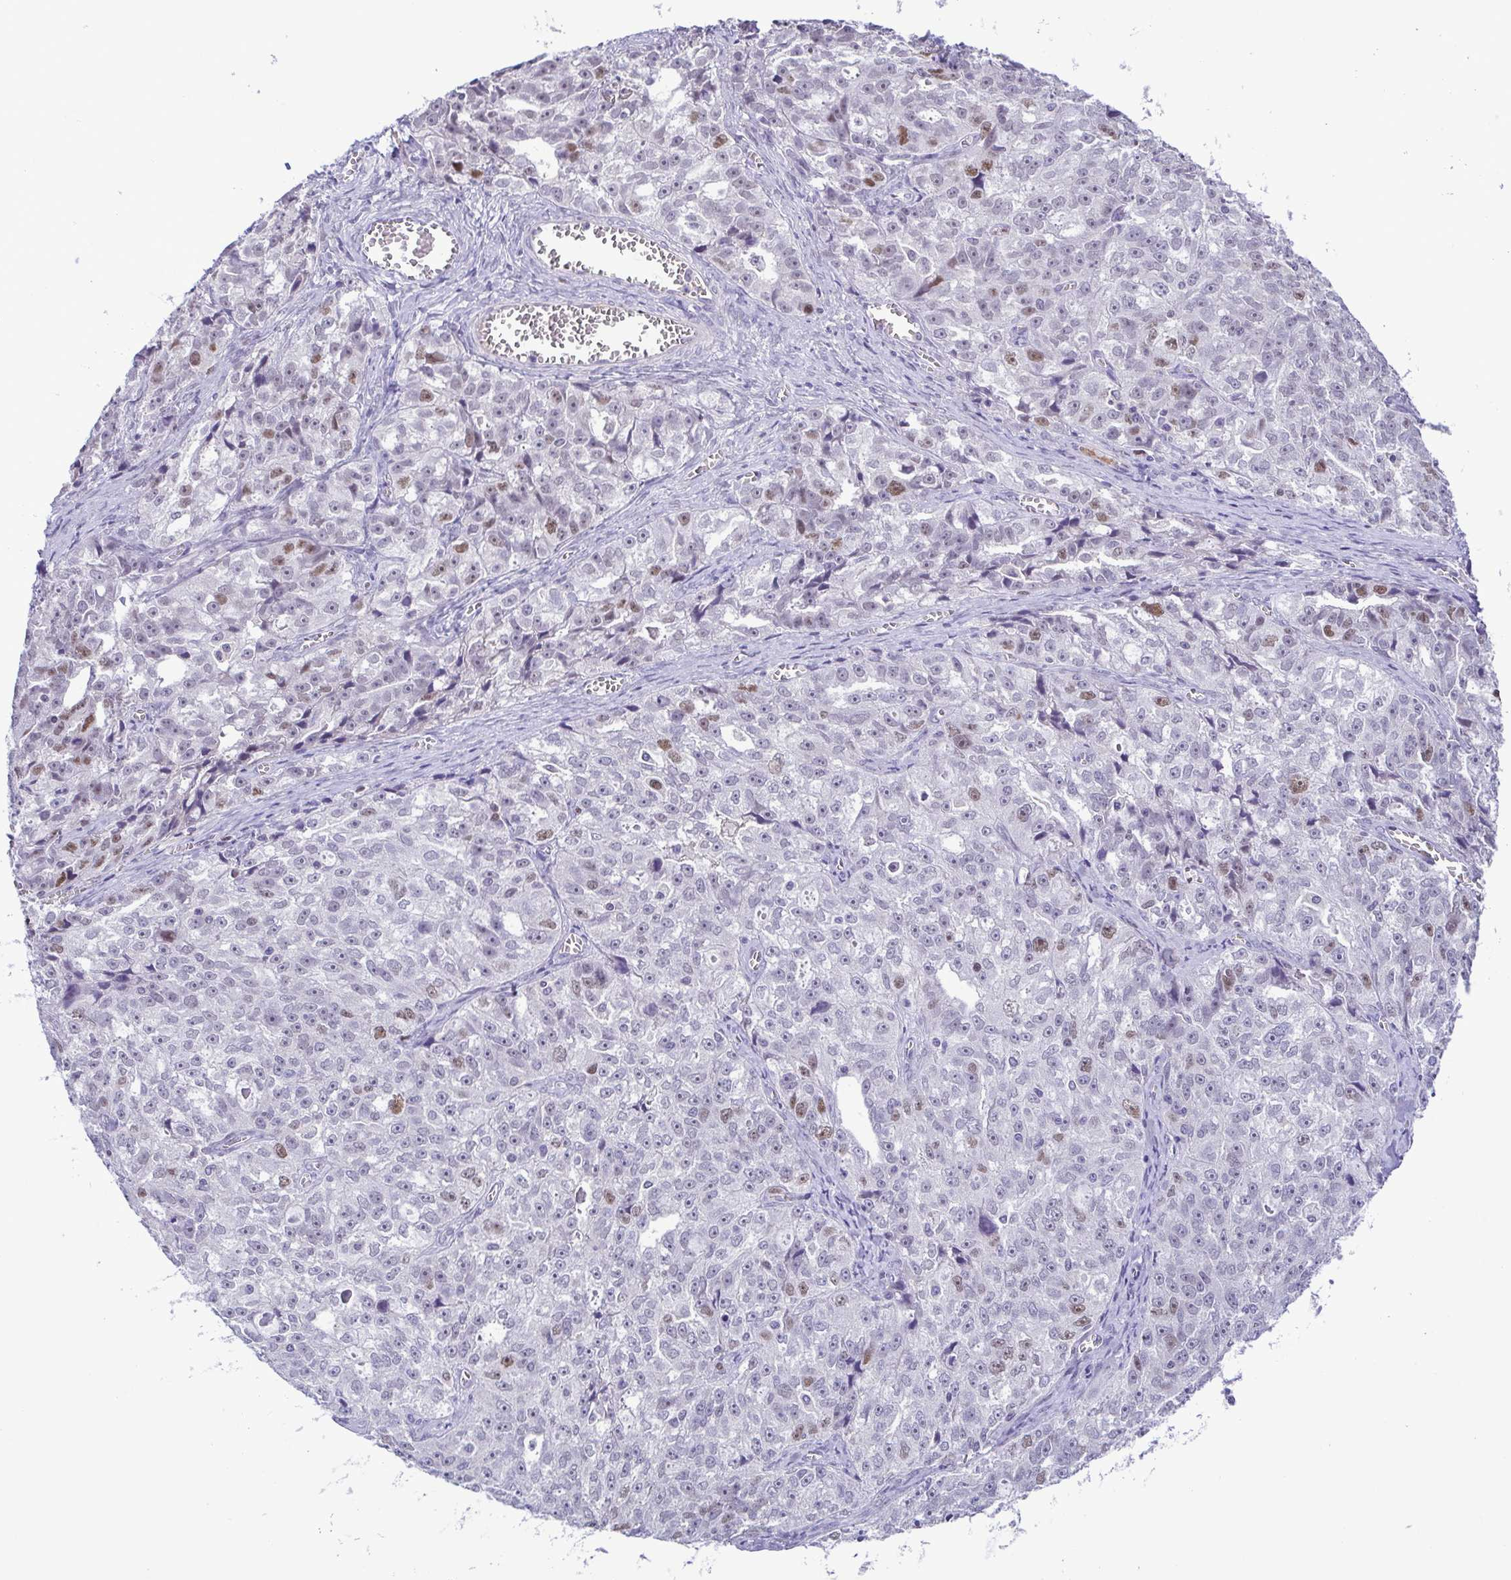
{"staining": {"intensity": "weak", "quantity": "<25%", "location": "nuclear"}, "tissue": "ovarian cancer", "cell_type": "Tumor cells", "image_type": "cancer", "snomed": [{"axis": "morphology", "description": "Cystadenocarcinoma, serous, NOS"}, {"axis": "topography", "description": "Ovary"}], "caption": "IHC photomicrograph of neoplastic tissue: ovarian cancer (serous cystadenocarcinoma) stained with DAB shows no significant protein staining in tumor cells. The staining is performed using DAB (3,3'-diaminobenzidine) brown chromogen with nuclei counter-stained in using hematoxylin.", "gene": "TIPIN", "patient": {"sex": "female", "age": 51}}